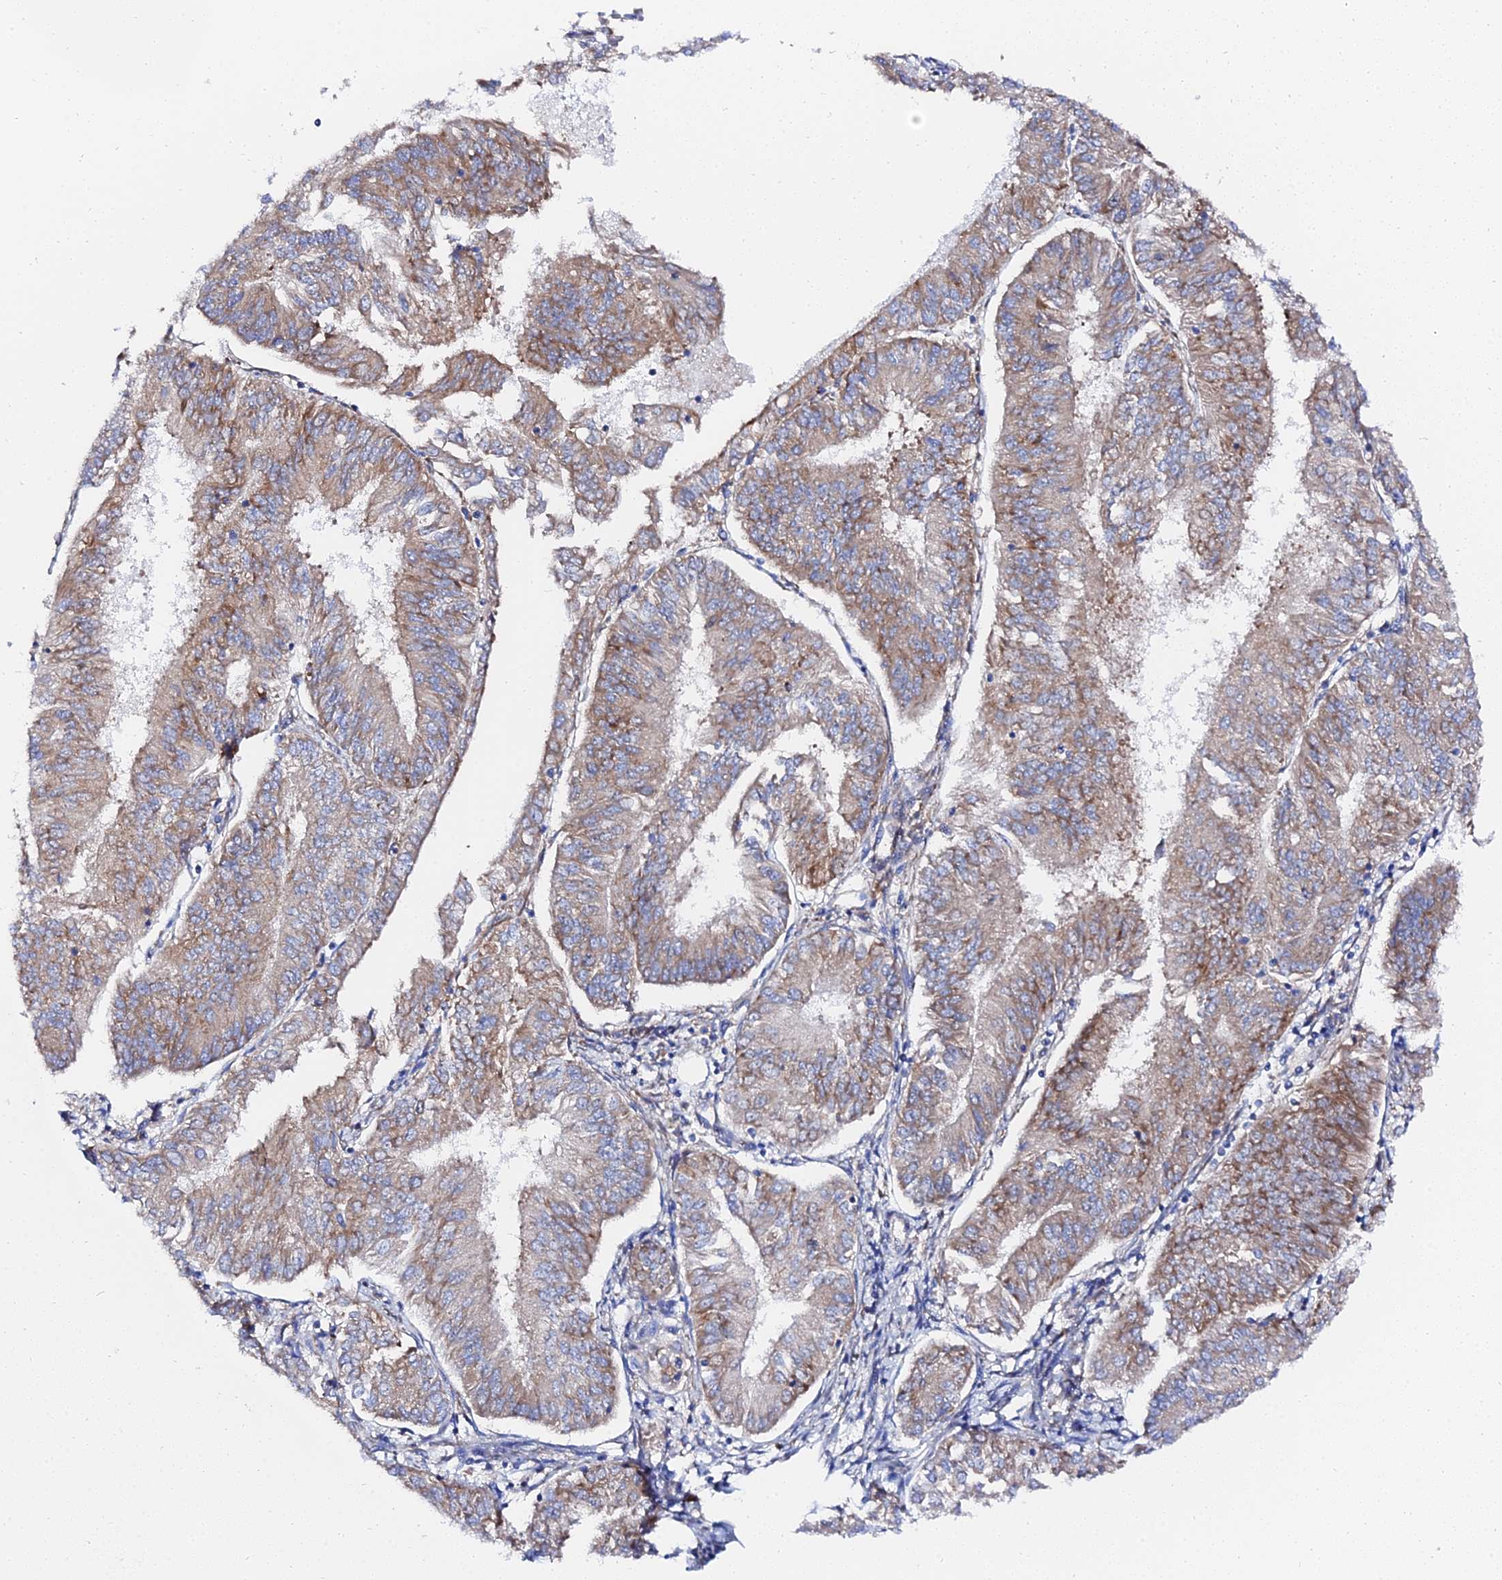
{"staining": {"intensity": "moderate", "quantity": ">75%", "location": "cytoplasmic/membranous"}, "tissue": "endometrial cancer", "cell_type": "Tumor cells", "image_type": "cancer", "snomed": [{"axis": "morphology", "description": "Adenocarcinoma, NOS"}, {"axis": "topography", "description": "Endometrium"}], "caption": "IHC photomicrograph of human adenocarcinoma (endometrial) stained for a protein (brown), which displays medium levels of moderate cytoplasmic/membranous staining in about >75% of tumor cells.", "gene": "PTTG1", "patient": {"sex": "female", "age": 58}}